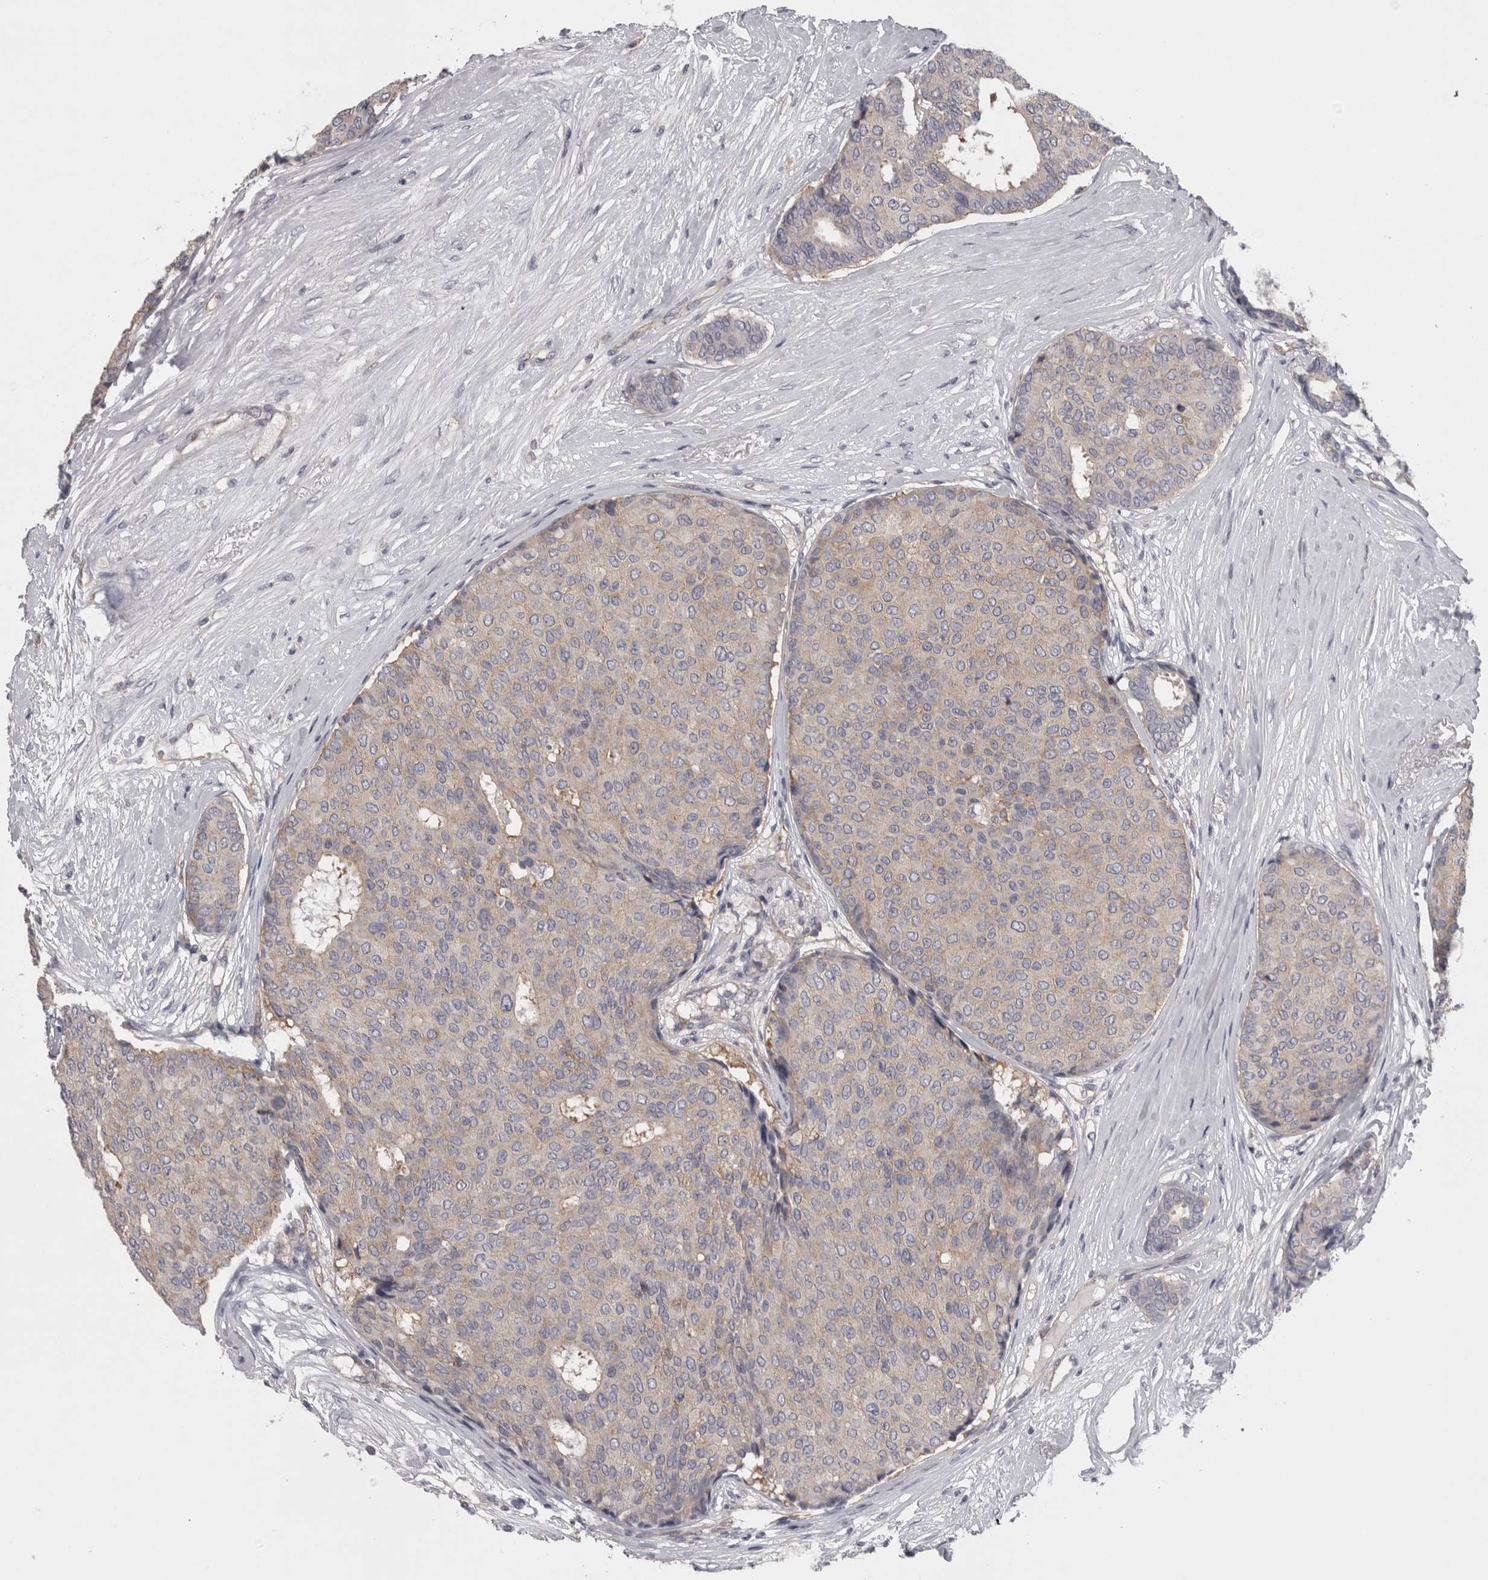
{"staining": {"intensity": "weak", "quantity": "<25%", "location": "cytoplasmic/membranous"}, "tissue": "breast cancer", "cell_type": "Tumor cells", "image_type": "cancer", "snomed": [{"axis": "morphology", "description": "Duct carcinoma"}, {"axis": "topography", "description": "Breast"}], "caption": "Histopathology image shows no significant protein staining in tumor cells of breast infiltrating ductal carcinoma.", "gene": "LYZL6", "patient": {"sex": "female", "age": 75}}